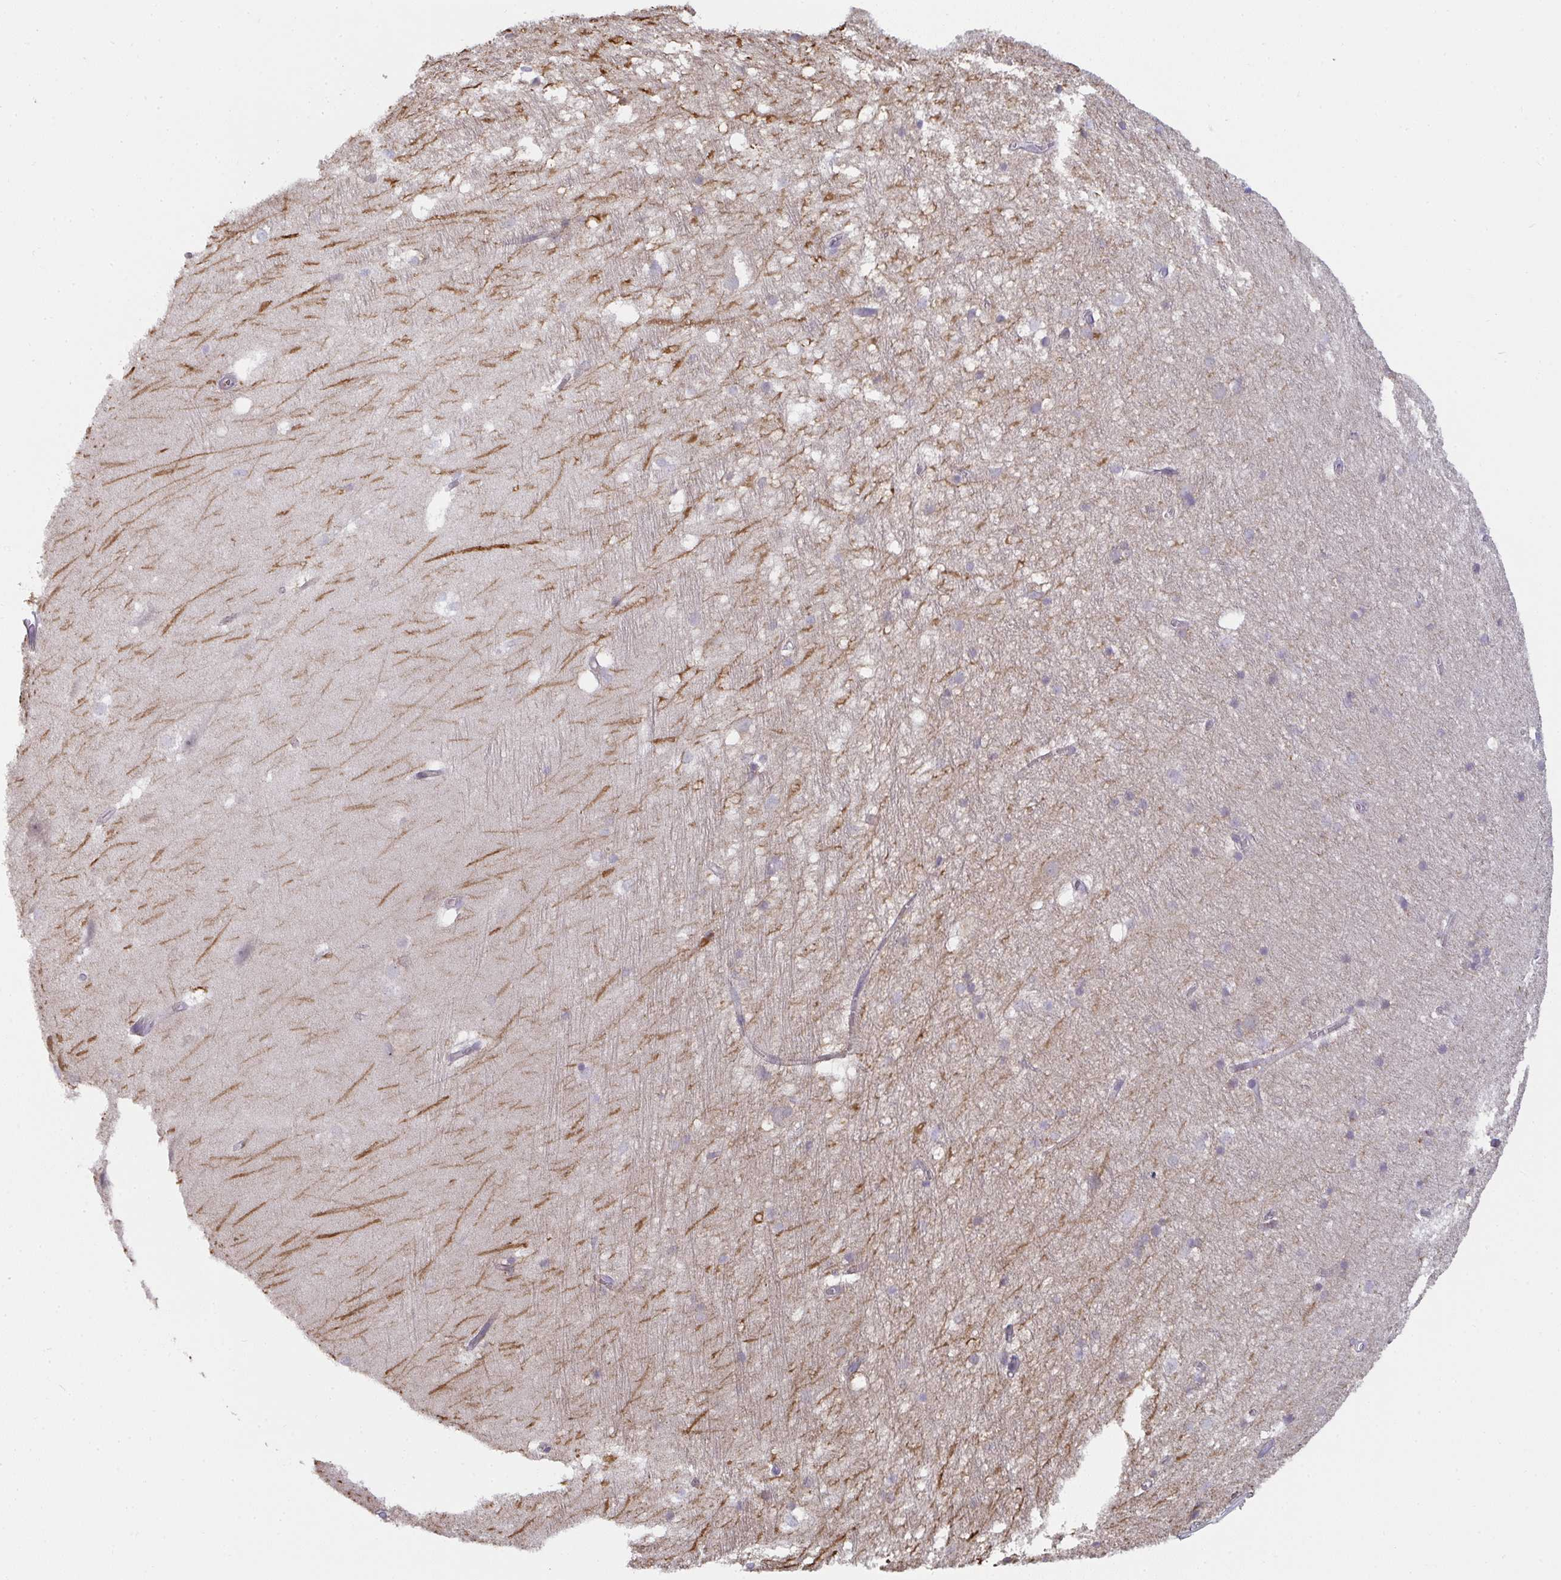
{"staining": {"intensity": "negative", "quantity": "none", "location": "none"}, "tissue": "hippocampus", "cell_type": "Glial cells", "image_type": "normal", "snomed": [{"axis": "morphology", "description": "Normal tissue, NOS"}, {"axis": "topography", "description": "Cerebral cortex"}, {"axis": "topography", "description": "Hippocampus"}], "caption": "Hippocampus was stained to show a protein in brown. There is no significant staining in glial cells. The staining is performed using DAB brown chromogen with nuclei counter-stained in using hematoxylin.", "gene": "SHB", "patient": {"sex": "female", "age": 19}}